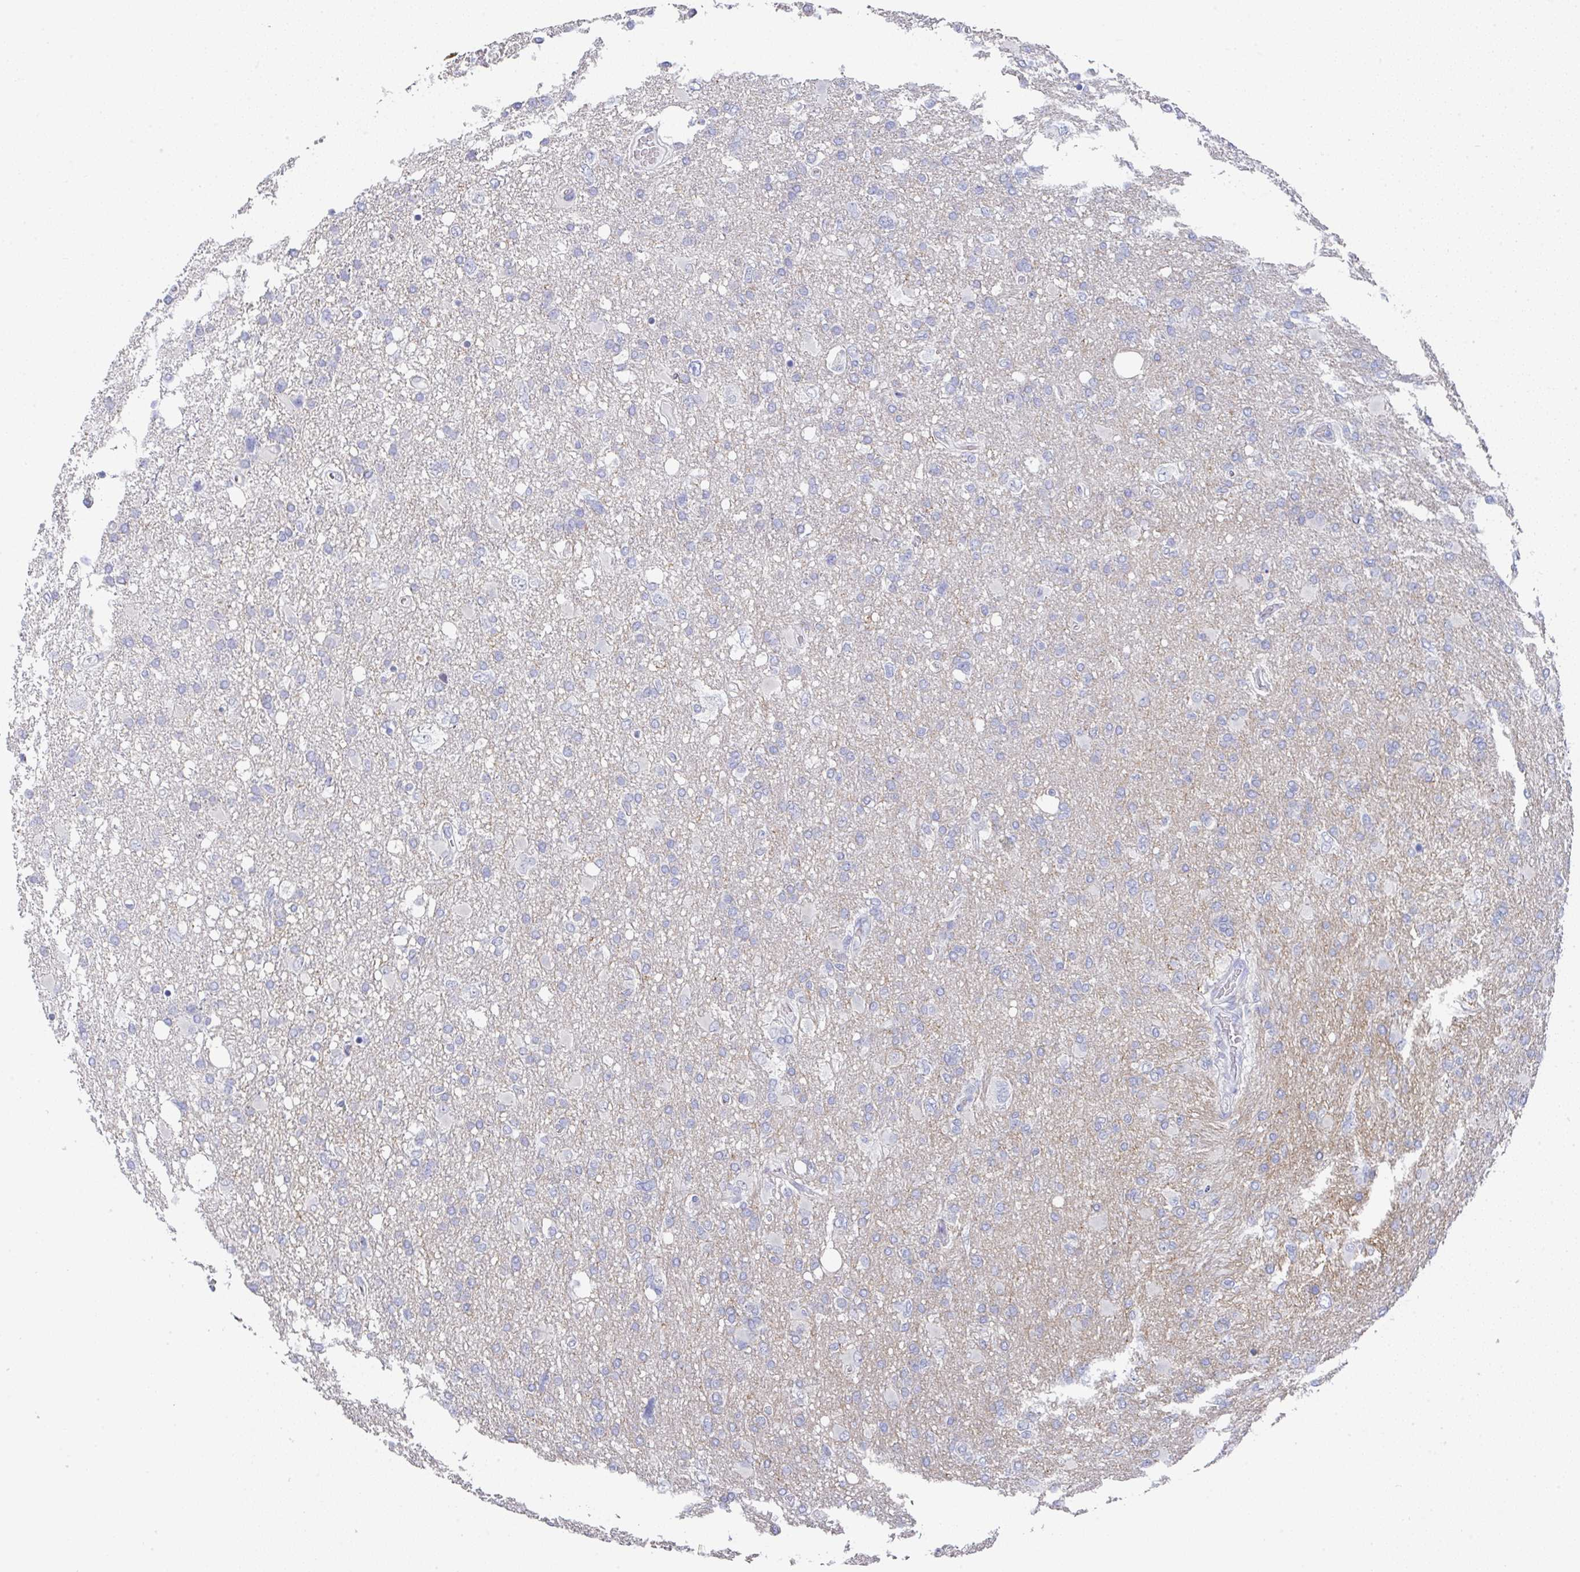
{"staining": {"intensity": "negative", "quantity": "none", "location": "none"}, "tissue": "glioma", "cell_type": "Tumor cells", "image_type": "cancer", "snomed": [{"axis": "morphology", "description": "Glioma, malignant, High grade"}, {"axis": "topography", "description": "Brain"}], "caption": "Immunohistochemistry of glioma shows no expression in tumor cells. (Brightfield microscopy of DAB (3,3'-diaminobenzidine) immunohistochemistry (IHC) at high magnification).", "gene": "TNFRSF8", "patient": {"sex": "male", "age": 61}}